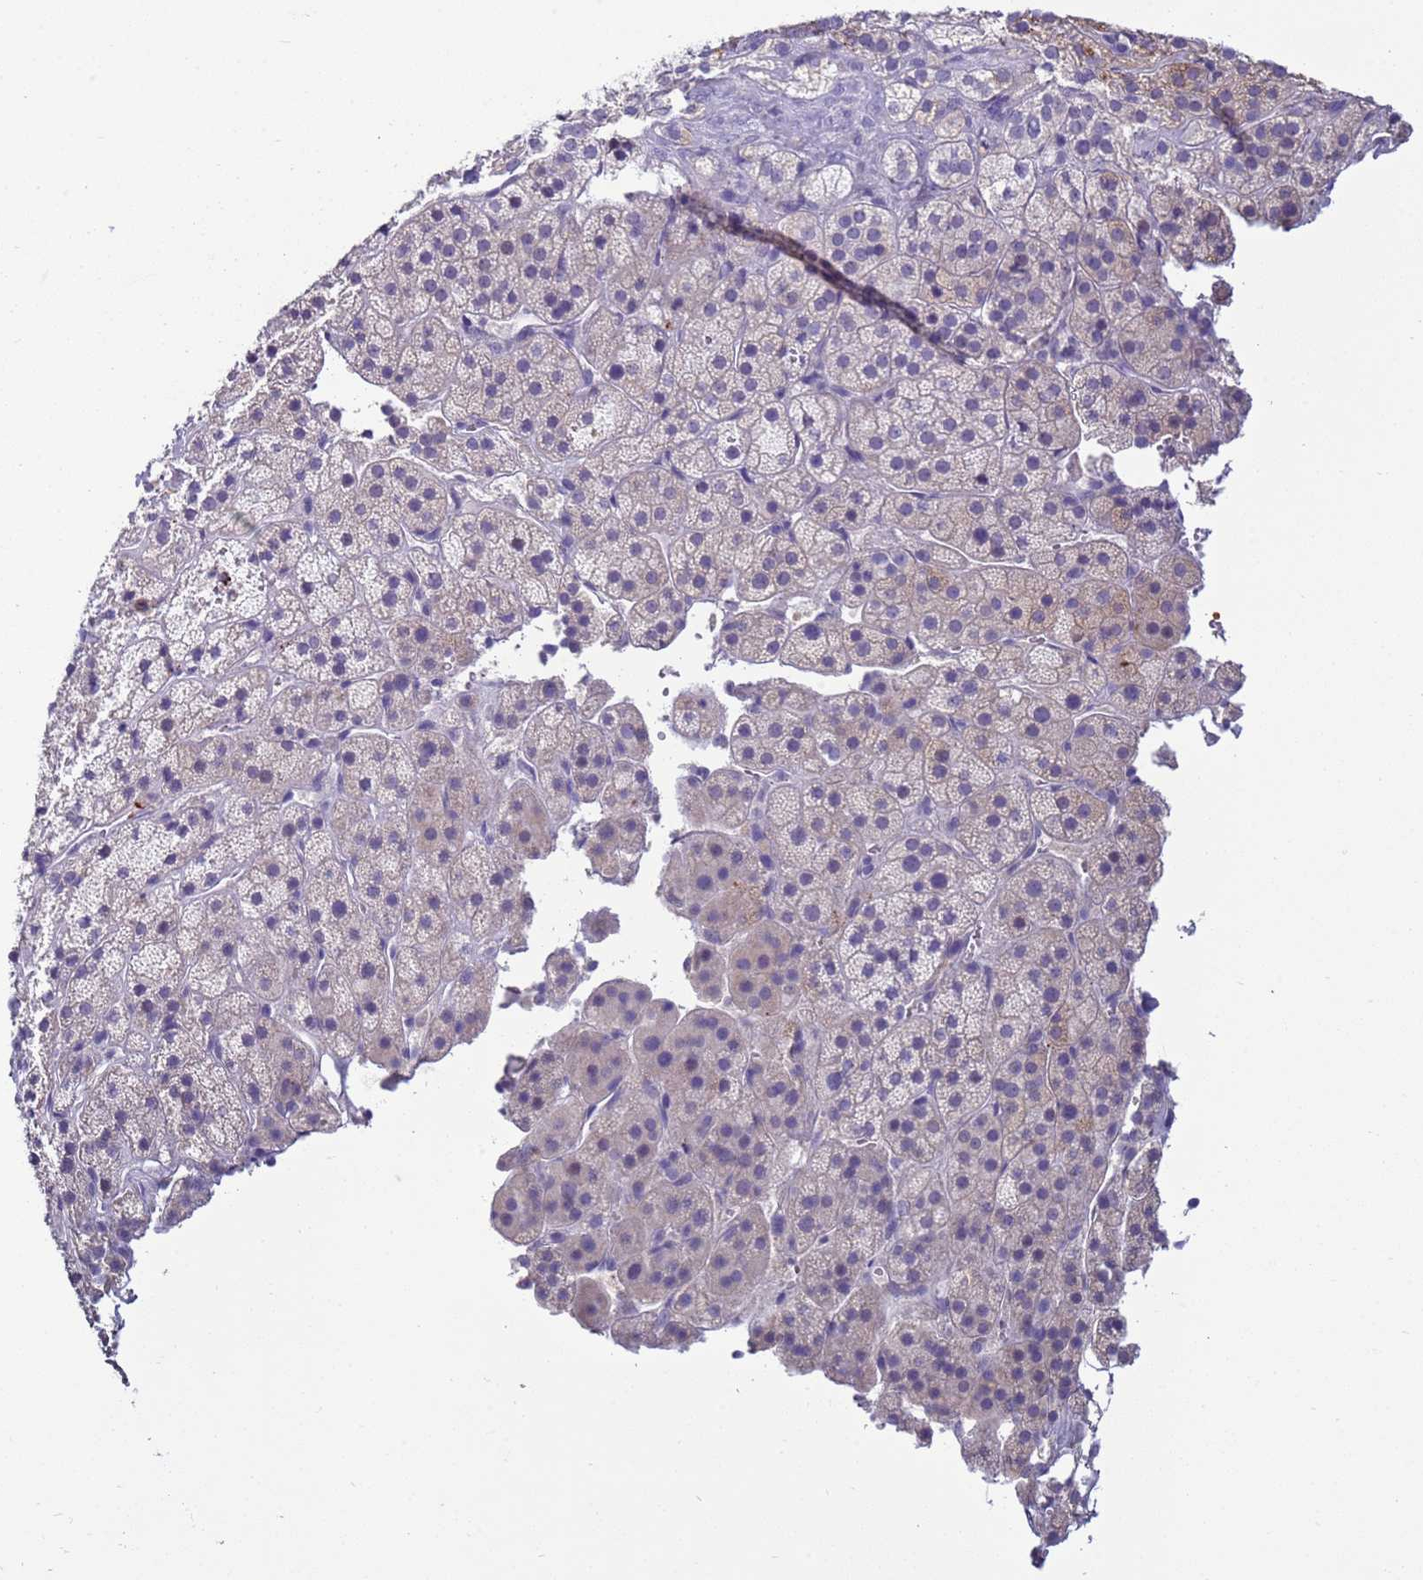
{"staining": {"intensity": "negative", "quantity": "none", "location": "none"}, "tissue": "adrenal gland", "cell_type": "Glandular cells", "image_type": "normal", "snomed": [{"axis": "morphology", "description": "Normal tissue, NOS"}, {"axis": "topography", "description": "Adrenal gland"}], "caption": "Glandular cells are negative for protein expression in benign human adrenal gland. (DAB (3,3'-diaminobenzidine) immunohistochemistry (IHC), high magnification).", "gene": "TRIM51G", "patient": {"sex": "female", "age": 70}}